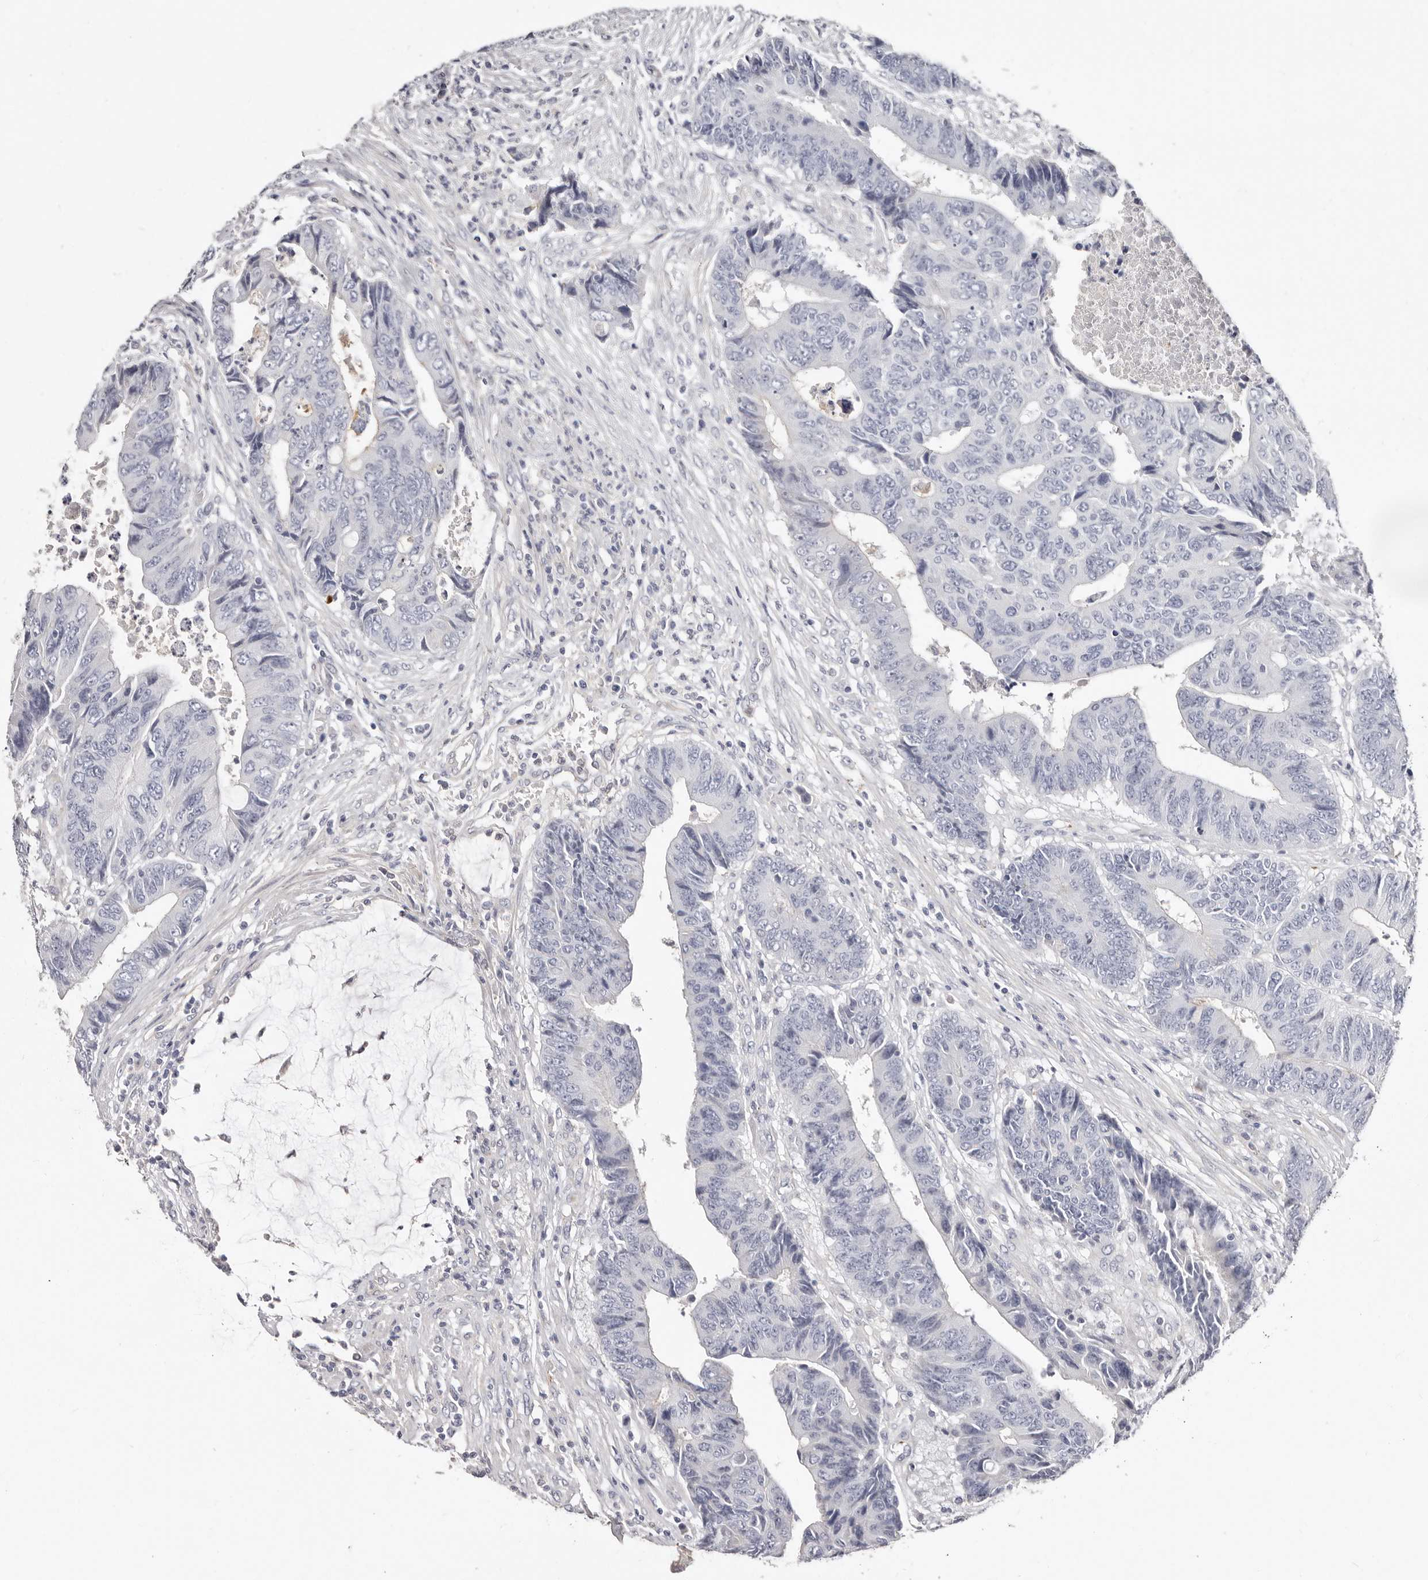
{"staining": {"intensity": "negative", "quantity": "none", "location": "none"}, "tissue": "colorectal cancer", "cell_type": "Tumor cells", "image_type": "cancer", "snomed": [{"axis": "morphology", "description": "Adenocarcinoma, NOS"}, {"axis": "topography", "description": "Rectum"}], "caption": "This is an immunohistochemistry histopathology image of human adenocarcinoma (colorectal). There is no positivity in tumor cells.", "gene": "PKDCC", "patient": {"sex": "male", "age": 84}}